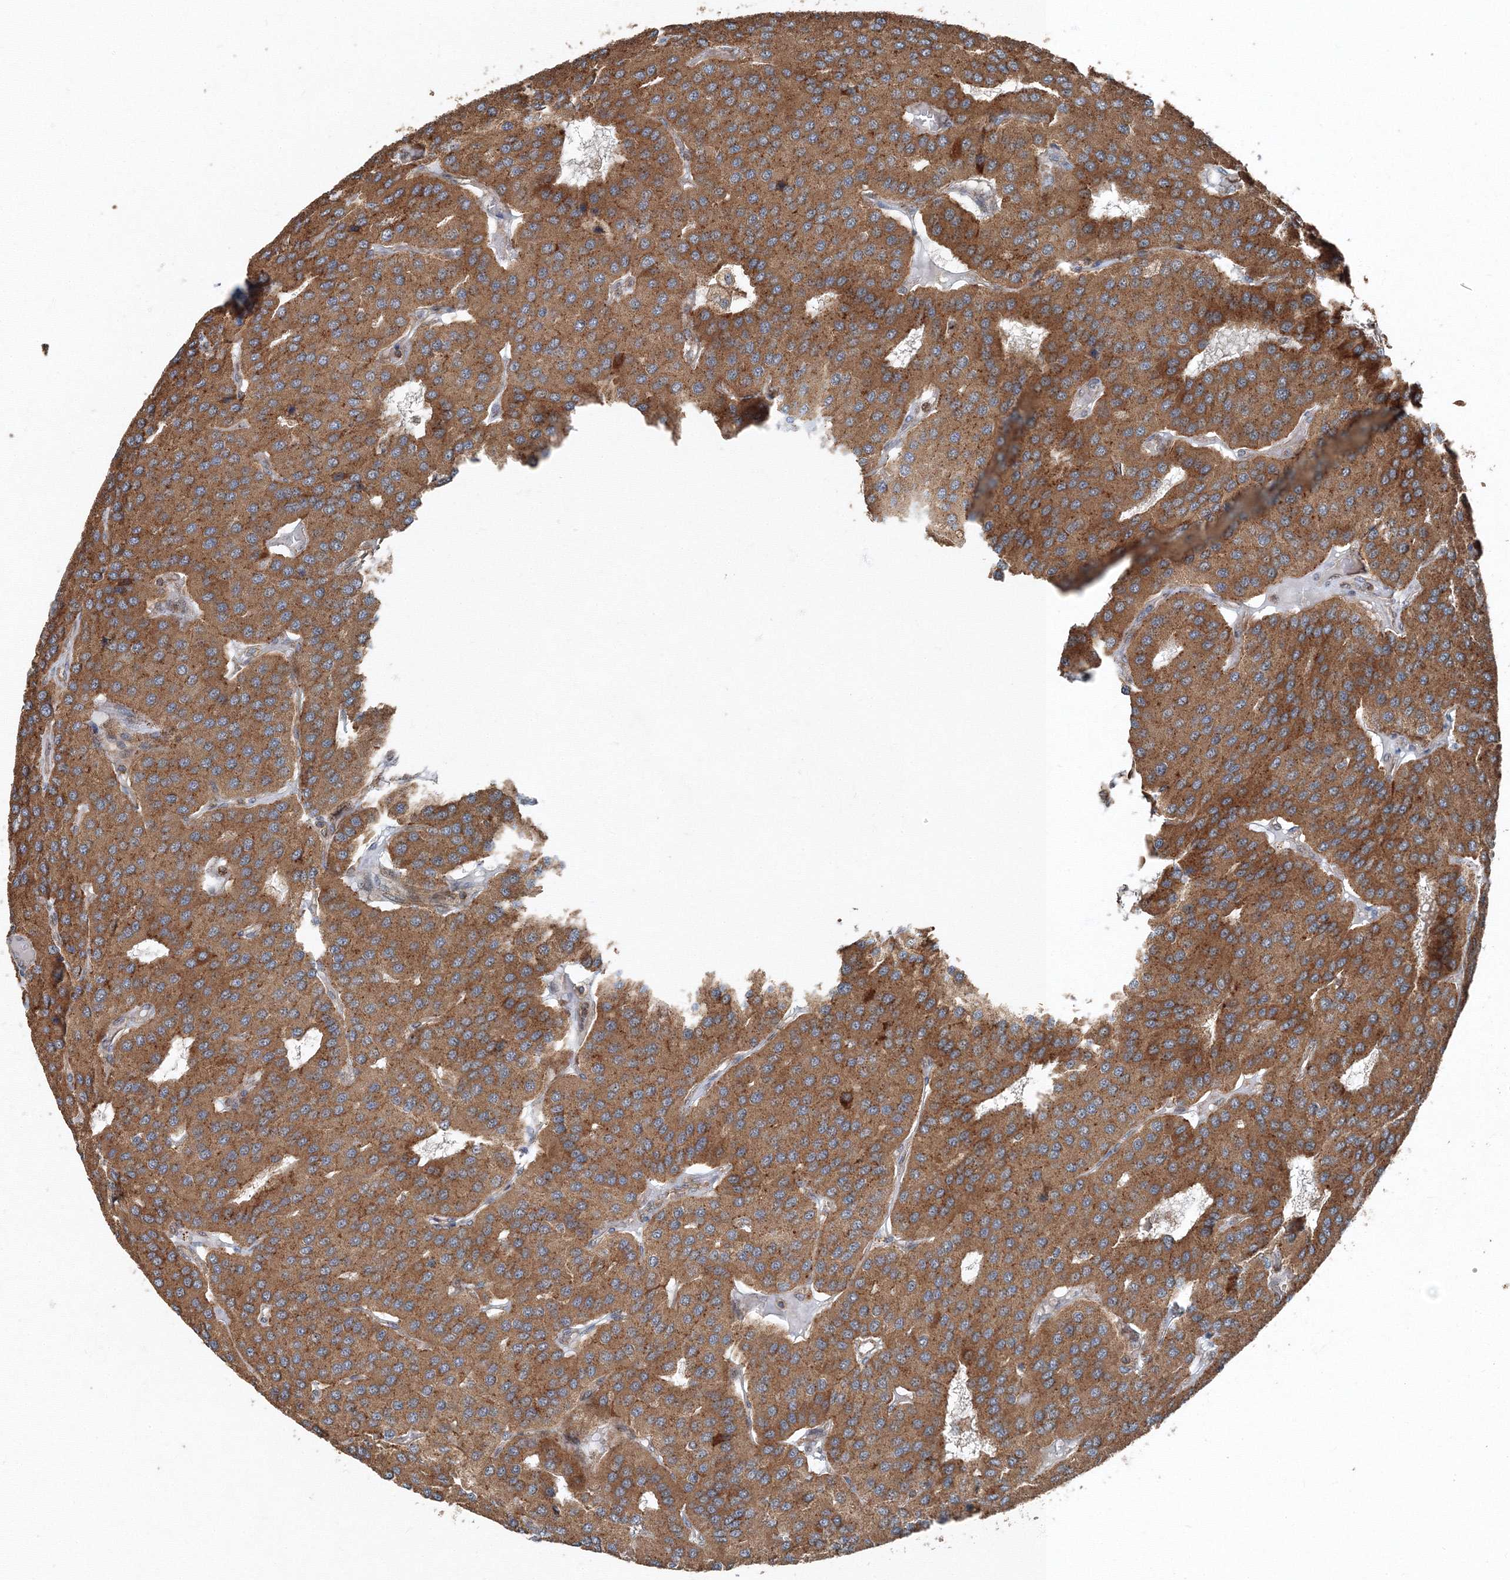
{"staining": {"intensity": "moderate", "quantity": ">75%", "location": "cytoplasmic/membranous"}, "tissue": "parathyroid gland", "cell_type": "Glandular cells", "image_type": "normal", "snomed": [{"axis": "morphology", "description": "Normal tissue, NOS"}, {"axis": "morphology", "description": "Adenoma, NOS"}, {"axis": "topography", "description": "Parathyroid gland"}], "caption": "Parathyroid gland stained with a brown dye reveals moderate cytoplasmic/membranous positive expression in about >75% of glandular cells.", "gene": "AASDH", "patient": {"sex": "female", "age": 86}}